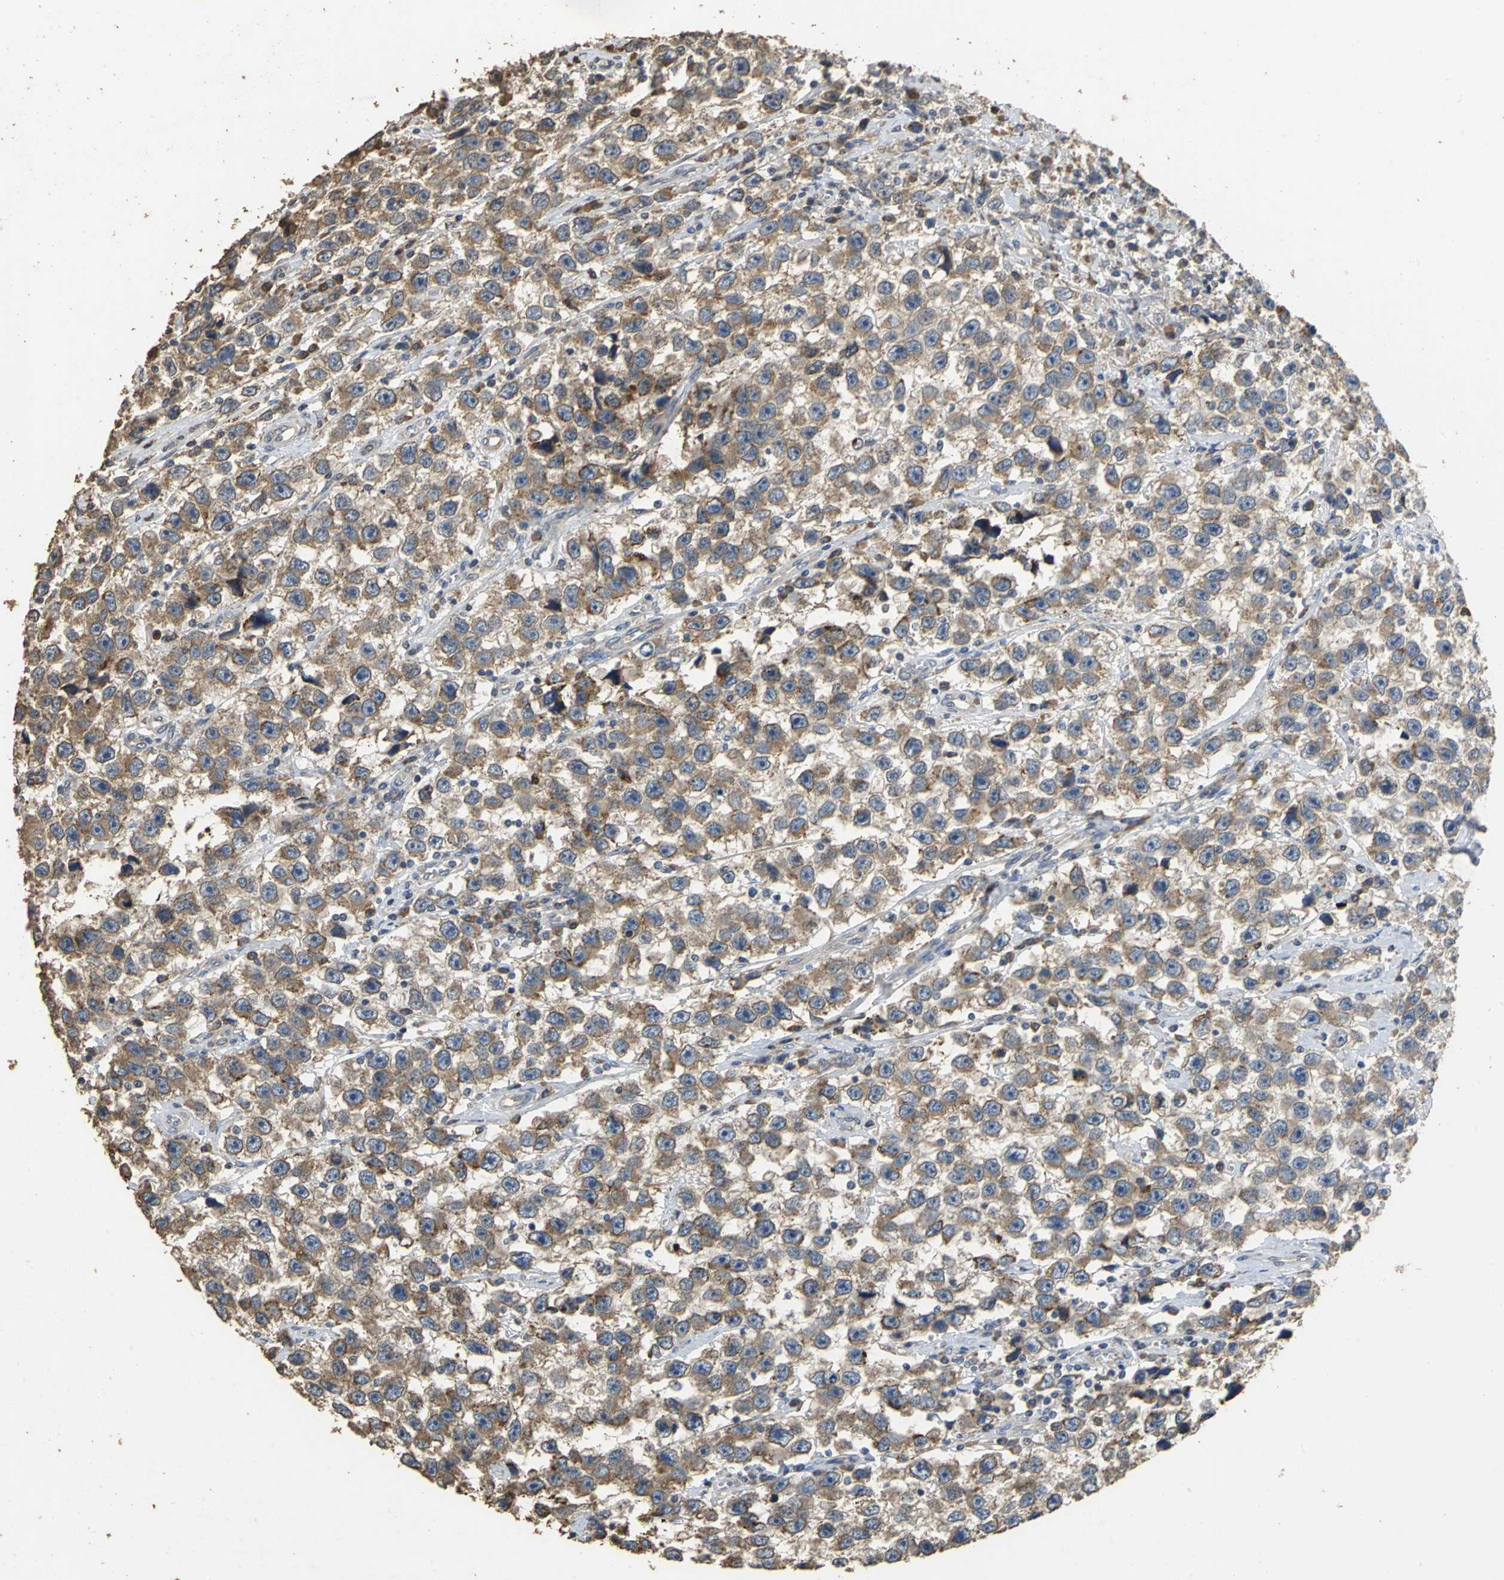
{"staining": {"intensity": "moderate", "quantity": ">75%", "location": "cytoplasmic/membranous"}, "tissue": "testis cancer", "cell_type": "Tumor cells", "image_type": "cancer", "snomed": [{"axis": "morphology", "description": "Seminoma, NOS"}, {"axis": "topography", "description": "Testis"}], "caption": "Testis cancer stained for a protein (brown) exhibits moderate cytoplasmic/membranous positive expression in about >75% of tumor cells.", "gene": "ACSL4", "patient": {"sex": "male", "age": 33}}